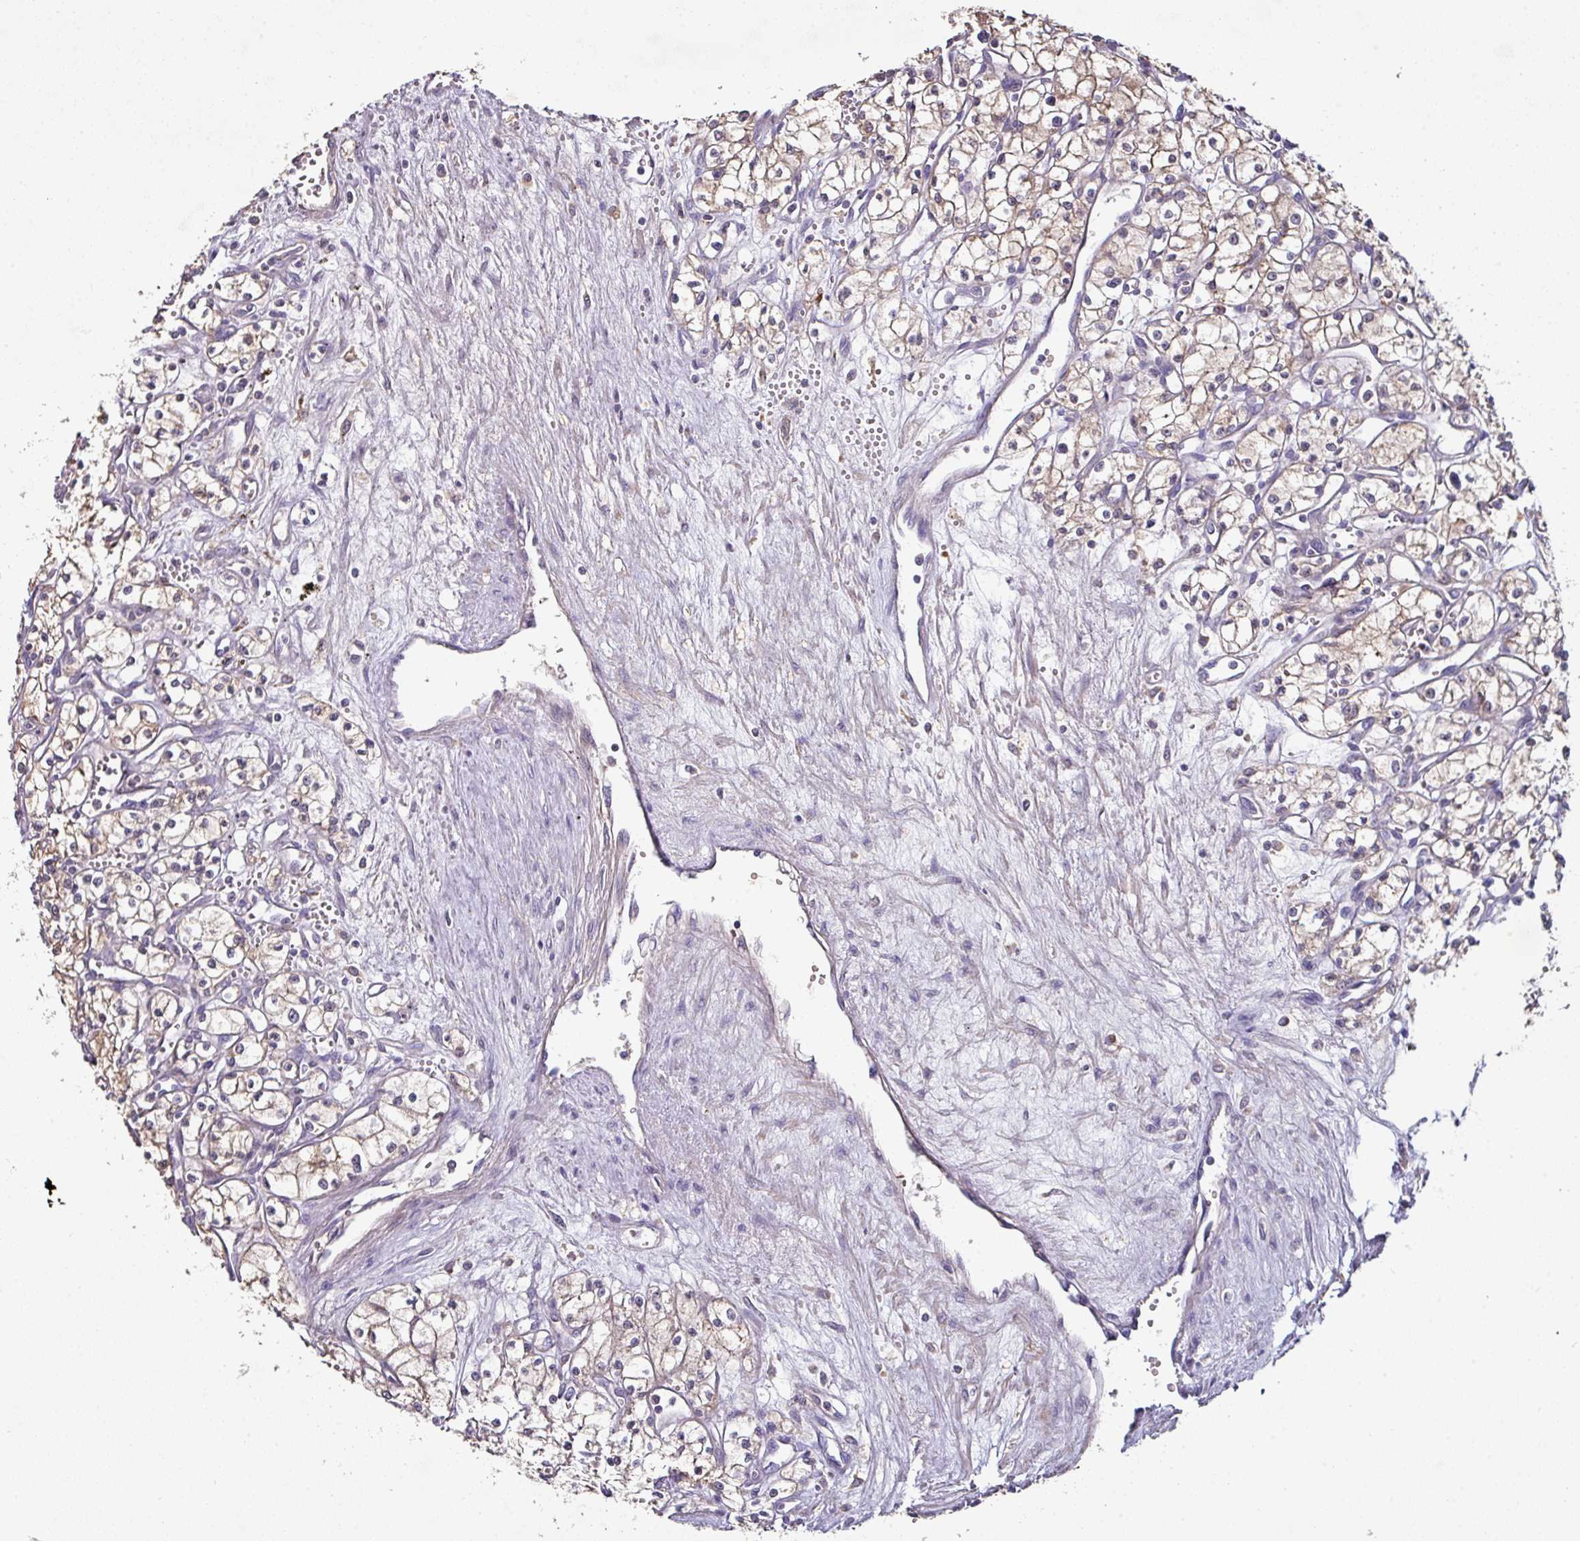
{"staining": {"intensity": "weak", "quantity": ">75%", "location": "cytoplasmic/membranous"}, "tissue": "renal cancer", "cell_type": "Tumor cells", "image_type": "cancer", "snomed": [{"axis": "morphology", "description": "Adenocarcinoma, NOS"}, {"axis": "topography", "description": "Kidney"}], "caption": "Protein staining demonstrates weak cytoplasmic/membranous expression in about >75% of tumor cells in adenocarcinoma (renal).", "gene": "AEBP2", "patient": {"sex": "male", "age": 59}}